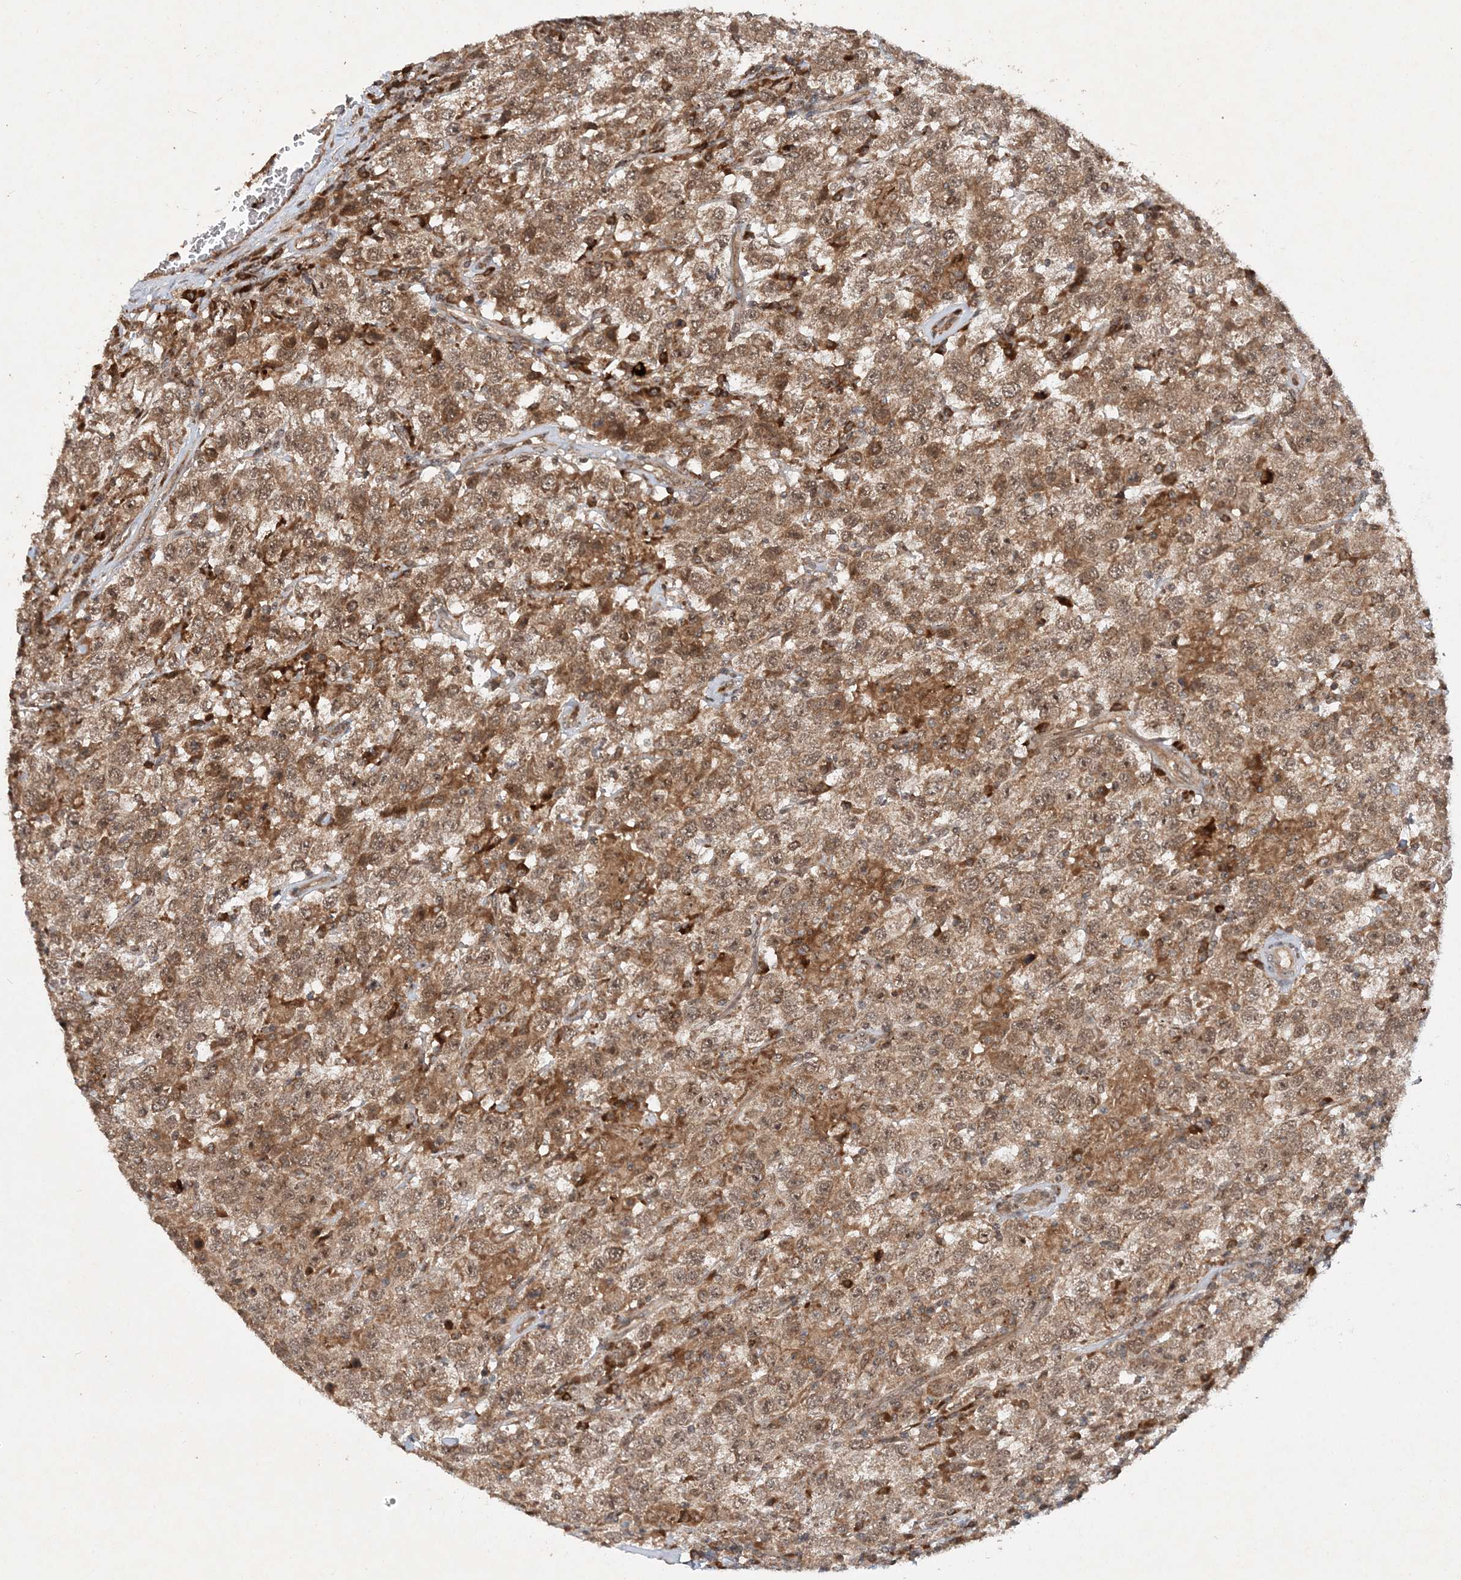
{"staining": {"intensity": "moderate", "quantity": ">75%", "location": "cytoplasmic/membranous,nuclear"}, "tissue": "testis cancer", "cell_type": "Tumor cells", "image_type": "cancer", "snomed": [{"axis": "morphology", "description": "Seminoma, NOS"}, {"axis": "topography", "description": "Testis"}], "caption": "Protein expression analysis of seminoma (testis) displays moderate cytoplasmic/membranous and nuclear staining in approximately >75% of tumor cells.", "gene": "UBR3", "patient": {"sex": "male", "age": 41}}